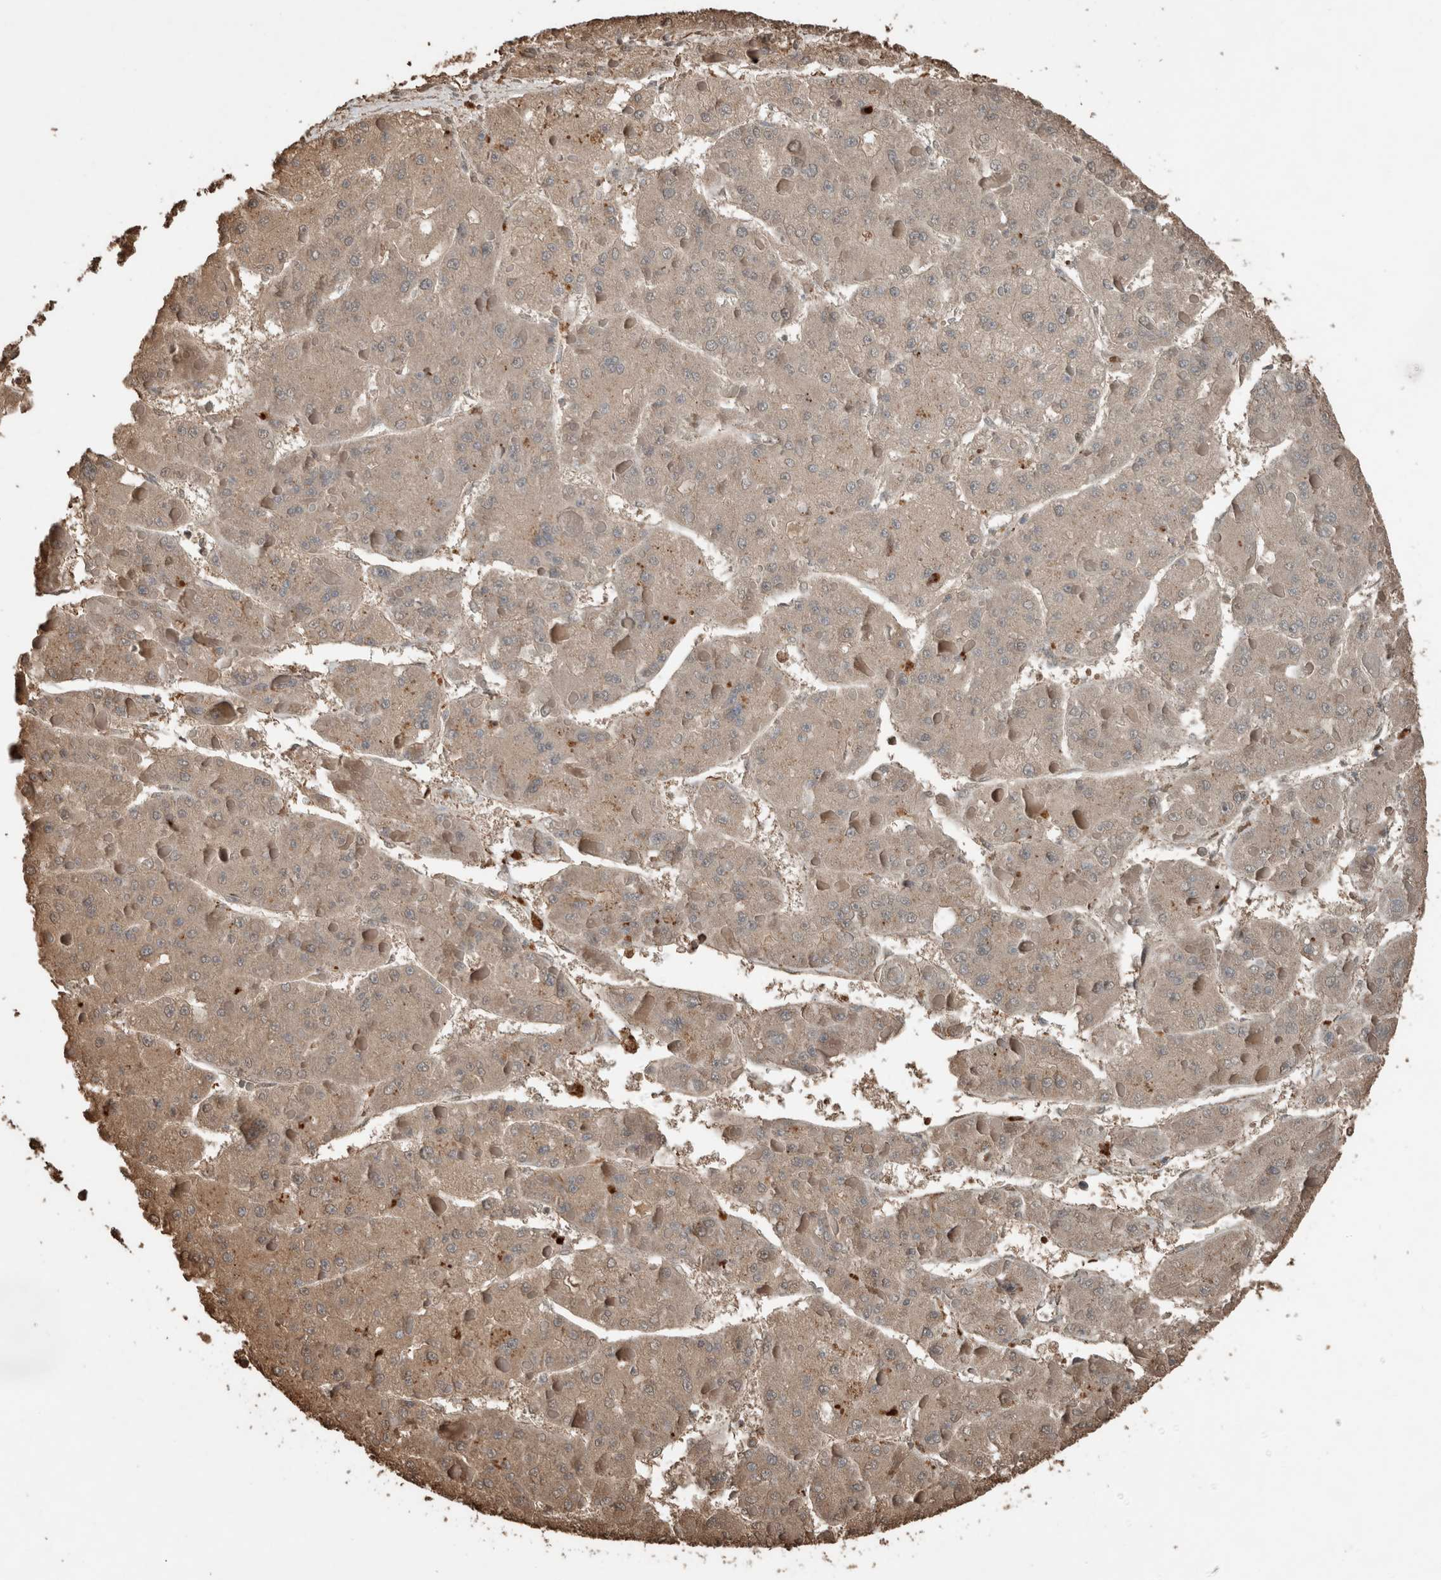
{"staining": {"intensity": "weak", "quantity": ">75%", "location": "cytoplasmic/membranous"}, "tissue": "liver cancer", "cell_type": "Tumor cells", "image_type": "cancer", "snomed": [{"axis": "morphology", "description": "Carcinoma, Hepatocellular, NOS"}, {"axis": "topography", "description": "Liver"}], "caption": "Liver cancer (hepatocellular carcinoma) was stained to show a protein in brown. There is low levels of weak cytoplasmic/membranous positivity in approximately >75% of tumor cells.", "gene": "USP34", "patient": {"sex": "female", "age": 73}}